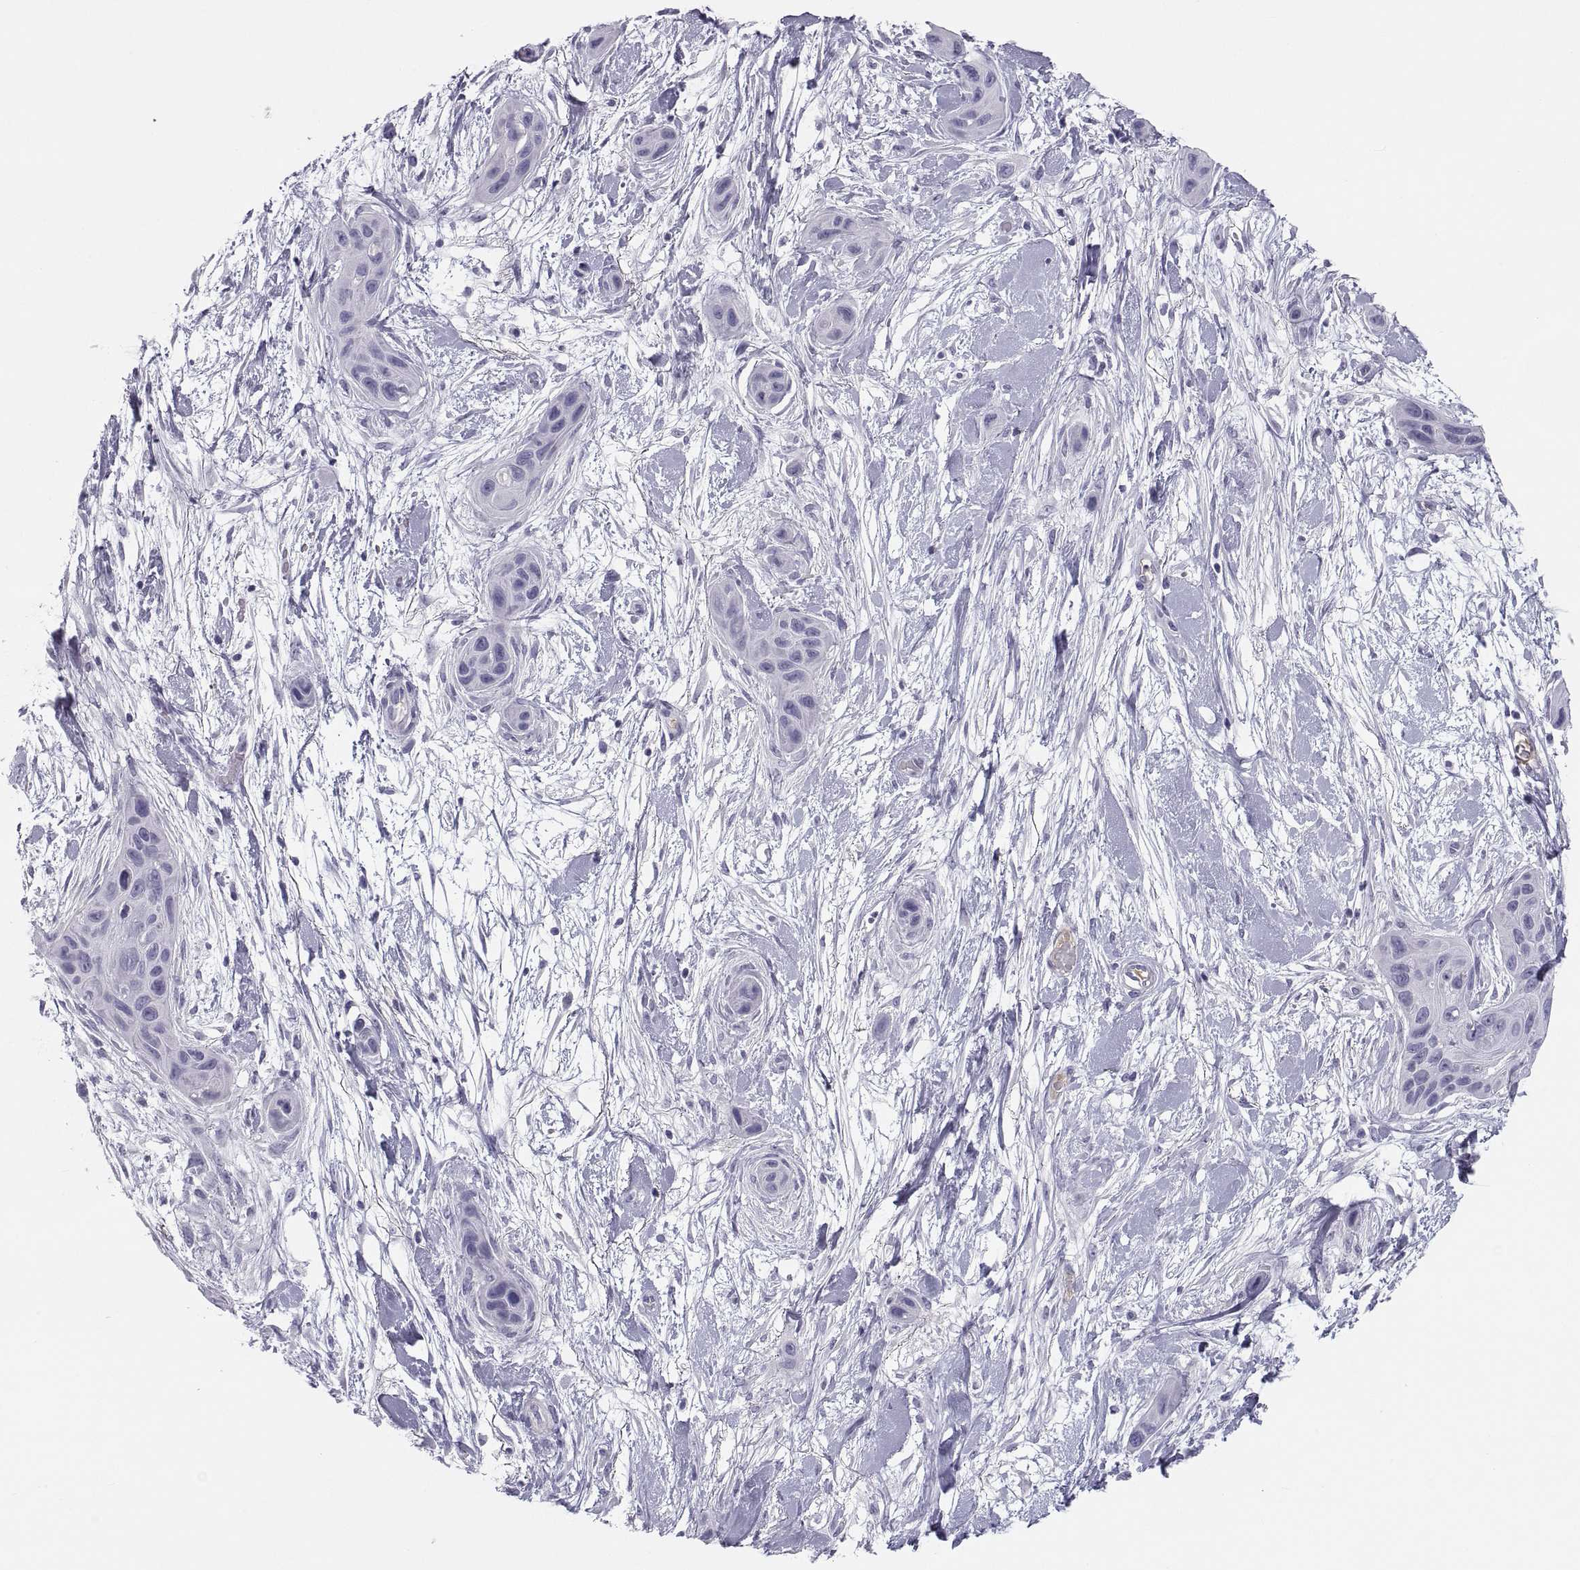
{"staining": {"intensity": "weak", "quantity": "<25%", "location": "cytoplasmic/membranous"}, "tissue": "skin cancer", "cell_type": "Tumor cells", "image_type": "cancer", "snomed": [{"axis": "morphology", "description": "Squamous cell carcinoma, NOS"}, {"axis": "topography", "description": "Skin"}], "caption": "Protein analysis of skin squamous cell carcinoma shows no significant expression in tumor cells. Brightfield microscopy of immunohistochemistry (IHC) stained with DAB (brown) and hematoxylin (blue), captured at high magnification.", "gene": "MAGEB2", "patient": {"sex": "male", "age": 79}}